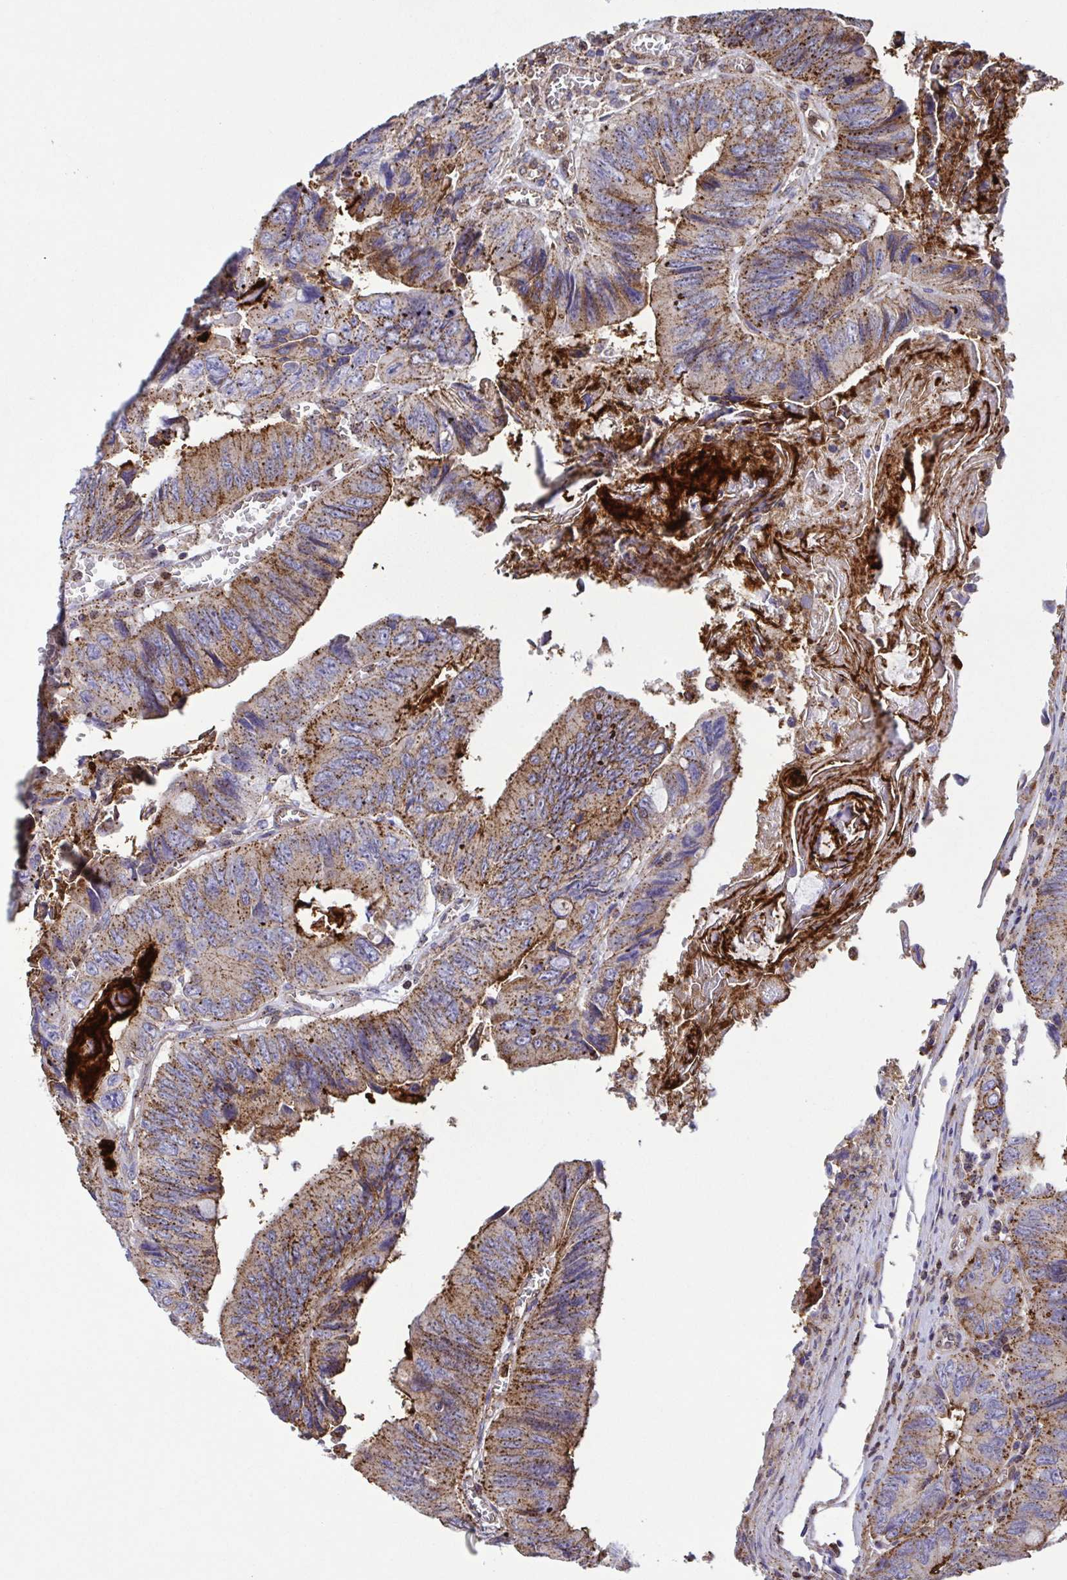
{"staining": {"intensity": "moderate", "quantity": "25%-75%", "location": "cytoplasmic/membranous"}, "tissue": "colorectal cancer", "cell_type": "Tumor cells", "image_type": "cancer", "snomed": [{"axis": "morphology", "description": "Adenocarcinoma, NOS"}, {"axis": "topography", "description": "Colon"}], "caption": "About 25%-75% of tumor cells in human colorectal adenocarcinoma reveal moderate cytoplasmic/membranous protein expression as visualized by brown immunohistochemical staining.", "gene": "CHMP1B", "patient": {"sex": "female", "age": 84}}